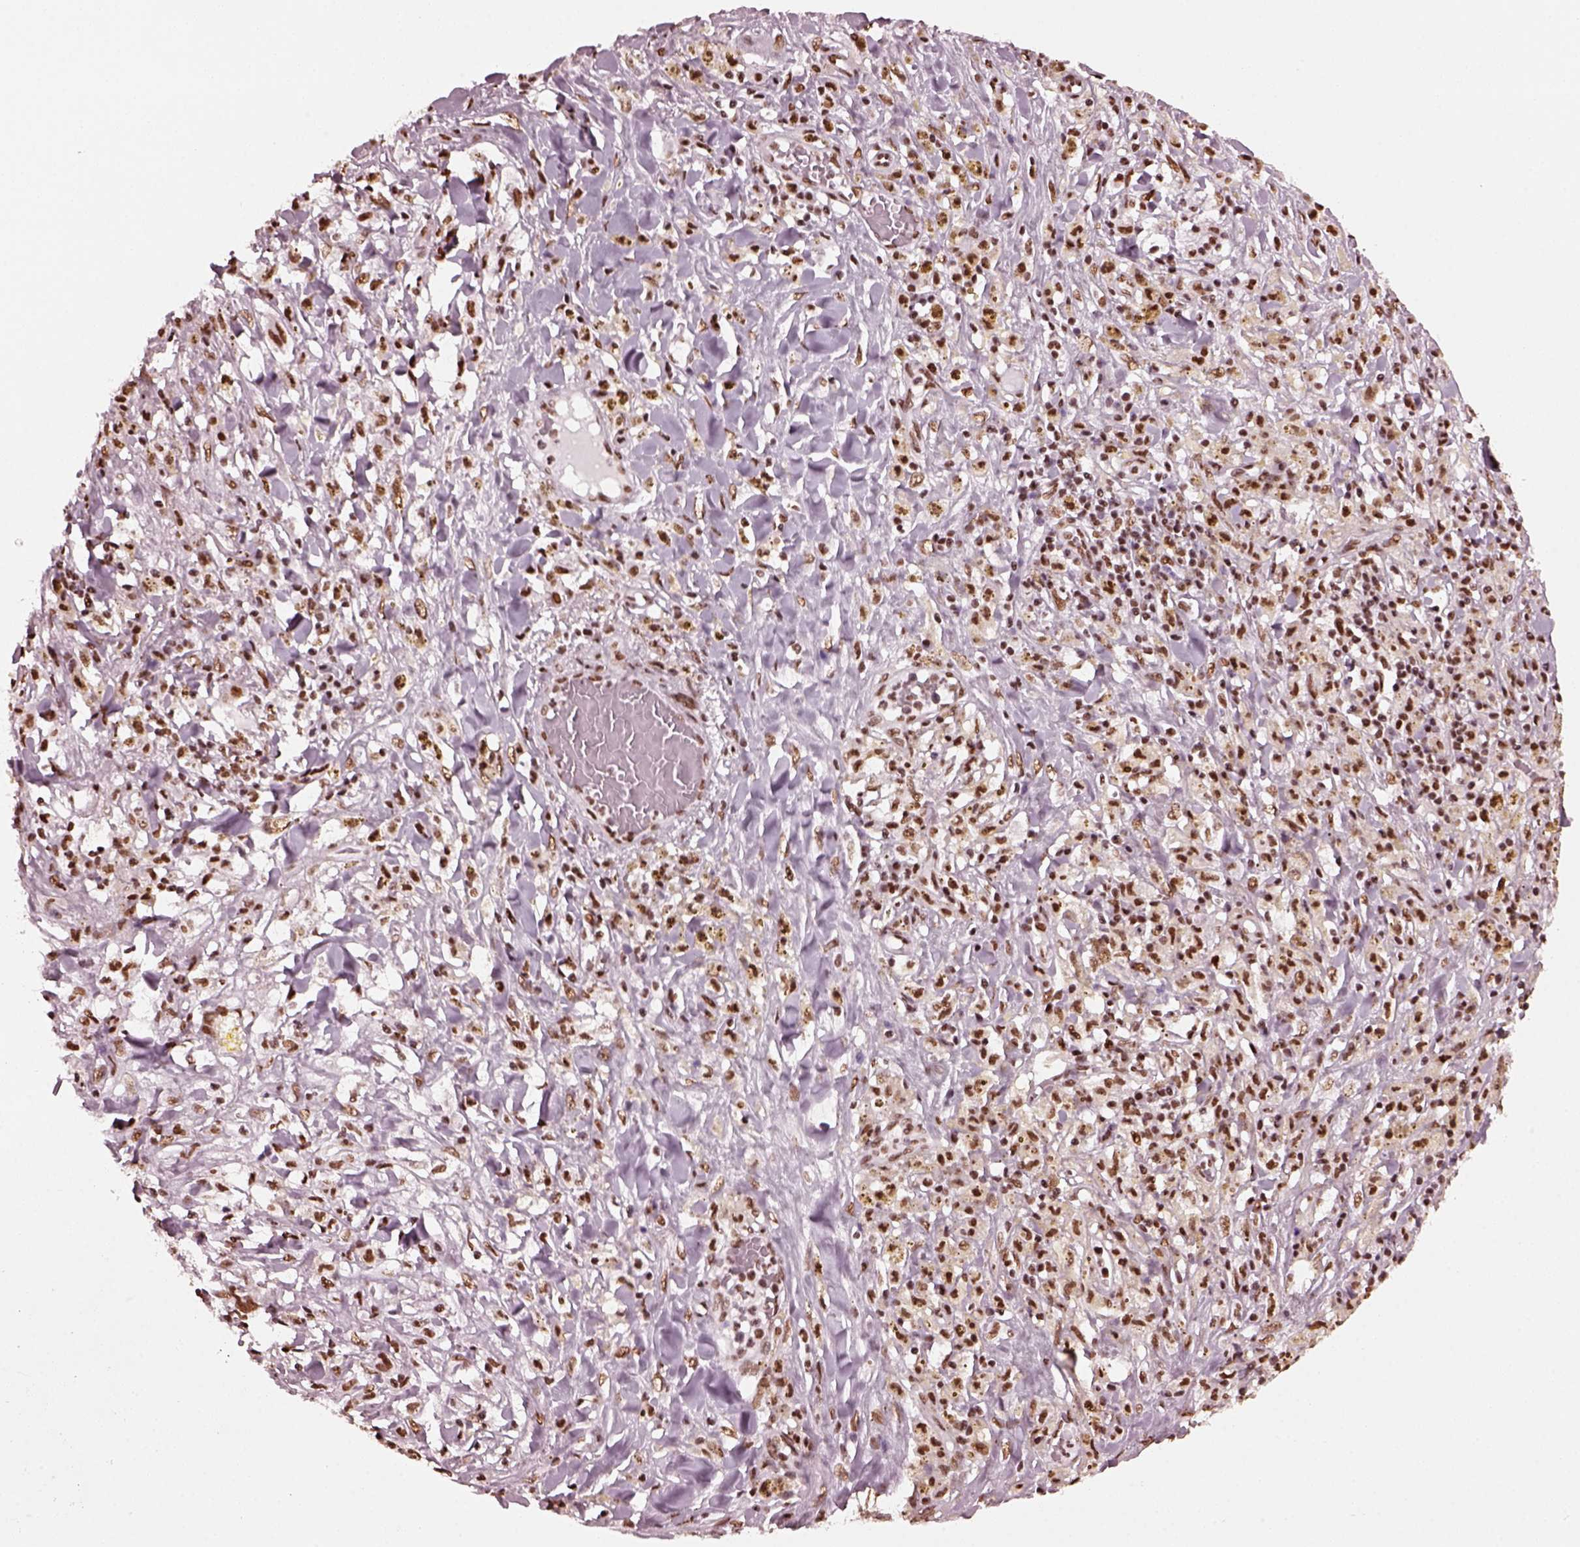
{"staining": {"intensity": "strong", "quantity": ">75%", "location": "nuclear"}, "tissue": "melanoma", "cell_type": "Tumor cells", "image_type": "cancer", "snomed": [{"axis": "morphology", "description": "Malignant melanoma, NOS"}, {"axis": "topography", "description": "Skin"}], "caption": "Melanoma was stained to show a protein in brown. There is high levels of strong nuclear staining in approximately >75% of tumor cells.", "gene": "CBFA2T3", "patient": {"sex": "female", "age": 91}}